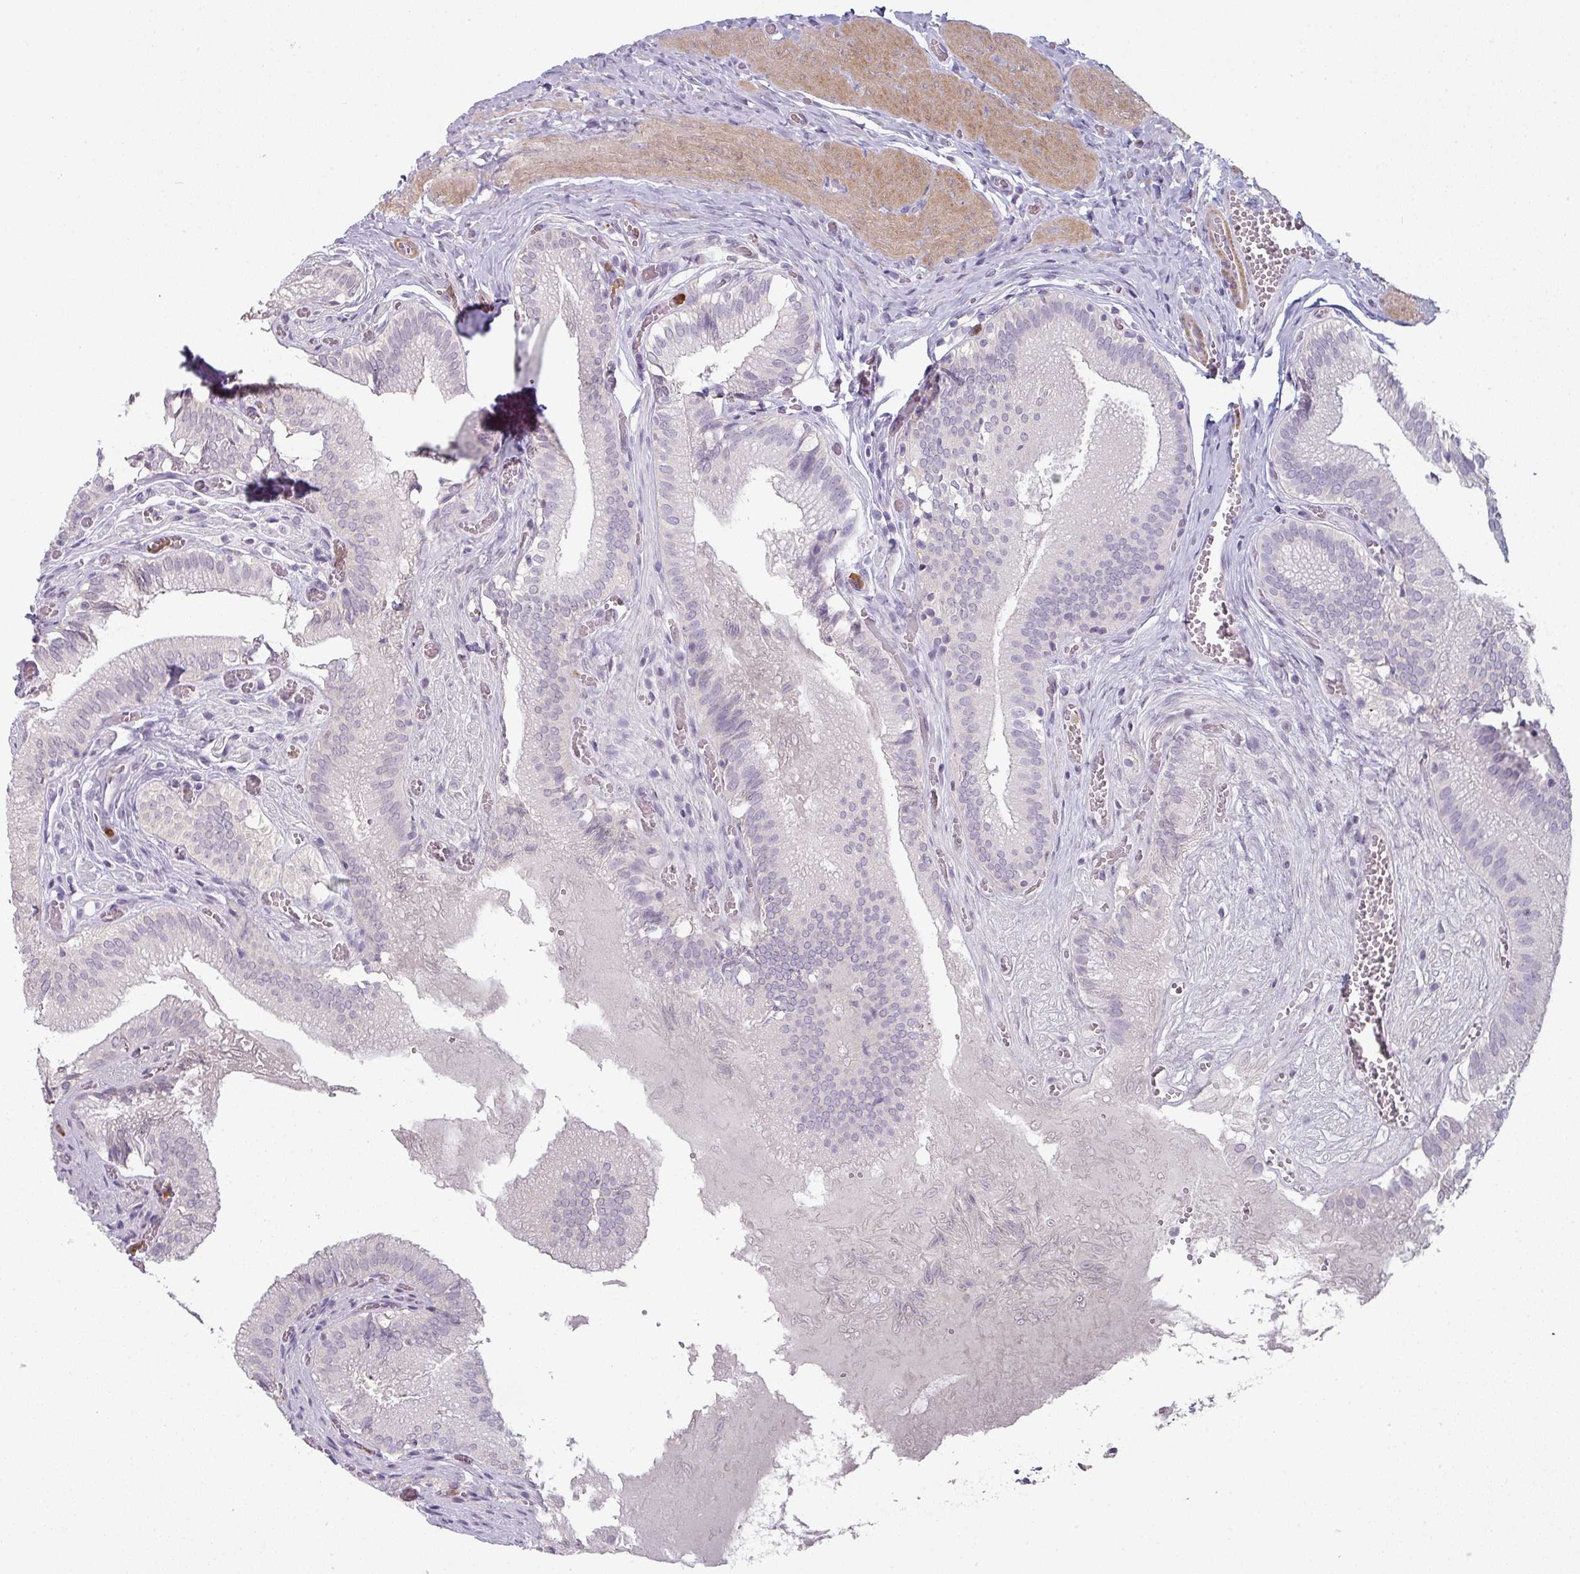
{"staining": {"intensity": "negative", "quantity": "none", "location": "none"}, "tissue": "gallbladder", "cell_type": "Glandular cells", "image_type": "normal", "snomed": [{"axis": "morphology", "description": "Normal tissue, NOS"}, {"axis": "topography", "description": "Gallbladder"}, {"axis": "topography", "description": "Peripheral nerve tissue"}], "caption": "Immunohistochemistry (IHC) of normal human gallbladder displays no positivity in glandular cells.", "gene": "MAGEC3", "patient": {"sex": "male", "age": 17}}